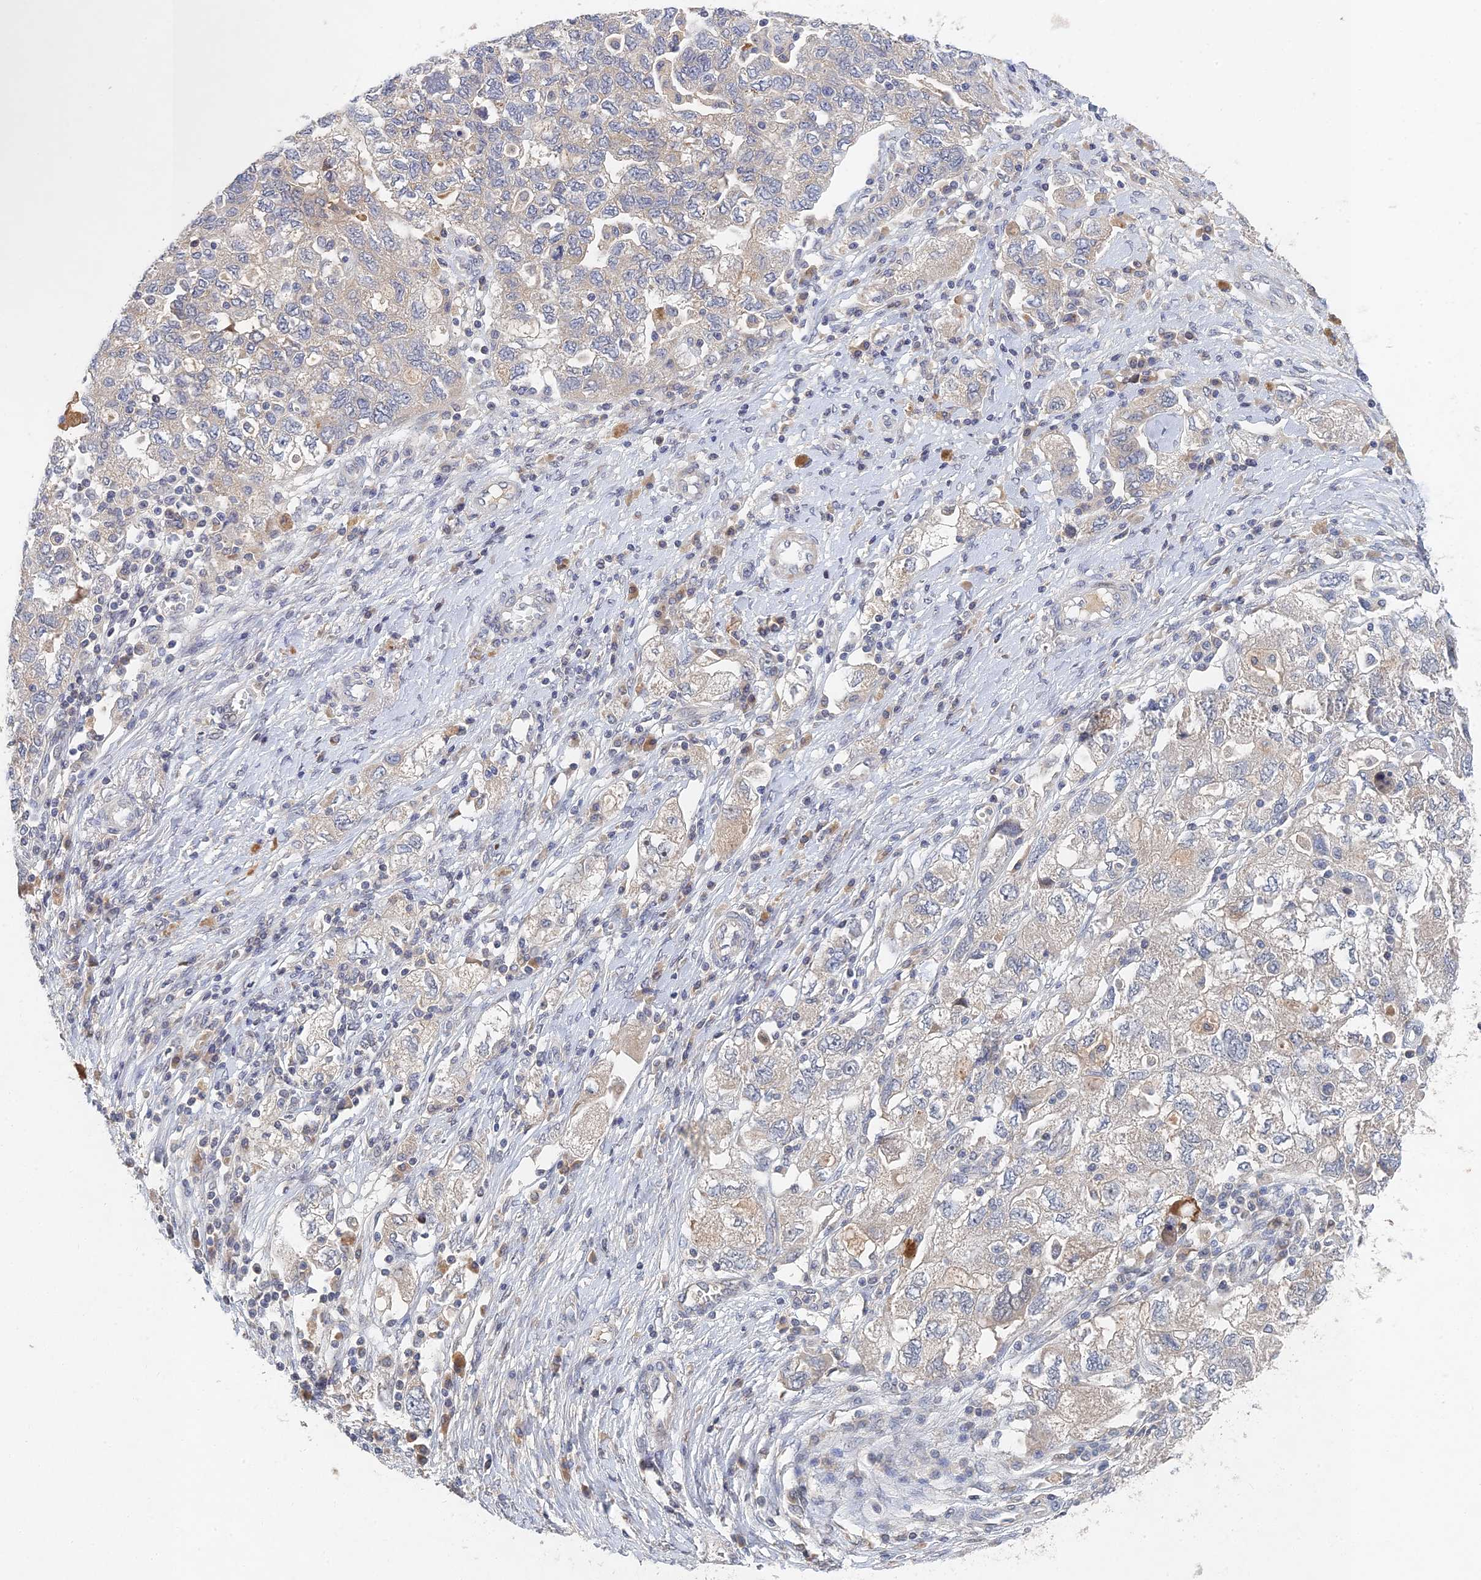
{"staining": {"intensity": "weak", "quantity": "<25%", "location": "cytoplasmic/membranous"}, "tissue": "ovarian cancer", "cell_type": "Tumor cells", "image_type": "cancer", "snomed": [{"axis": "morphology", "description": "Carcinoma, NOS"}, {"axis": "morphology", "description": "Cystadenocarcinoma, serous, NOS"}, {"axis": "topography", "description": "Ovary"}], "caption": "Tumor cells show no significant positivity in ovarian cancer (carcinoma).", "gene": "GNA15", "patient": {"sex": "female", "age": 69}}